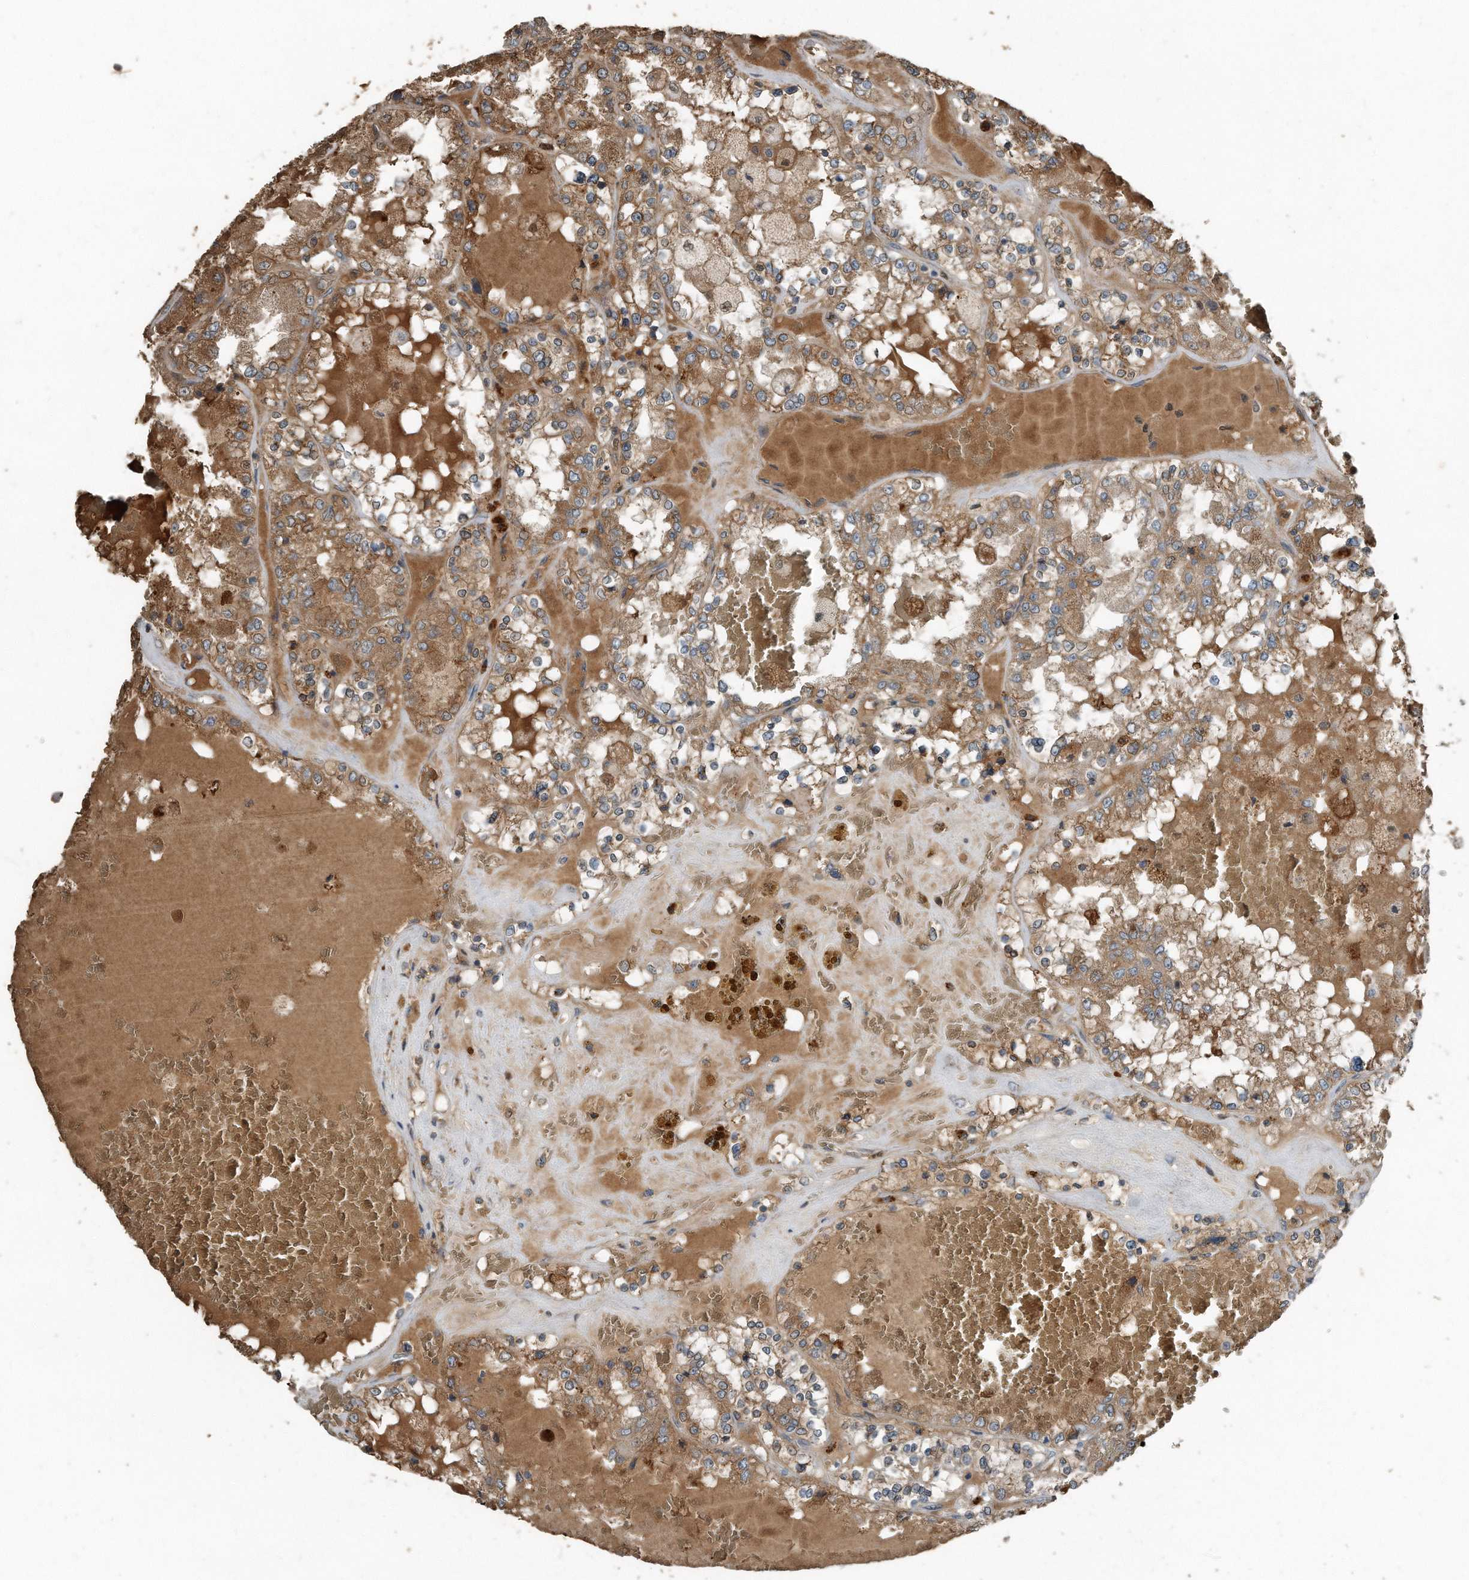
{"staining": {"intensity": "moderate", "quantity": ">75%", "location": "cytoplasmic/membranous"}, "tissue": "renal cancer", "cell_type": "Tumor cells", "image_type": "cancer", "snomed": [{"axis": "morphology", "description": "Adenocarcinoma, NOS"}, {"axis": "topography", "description": "Kidney"}], "caption": "Moderate cytoplasmic/membranous positivity for a protein is present in approximately >75% of tumor cells of renal adenocarcinoma using immunohistochemistry.", "gene": "C9", "patient": {"sex": "female", "age": 56}}